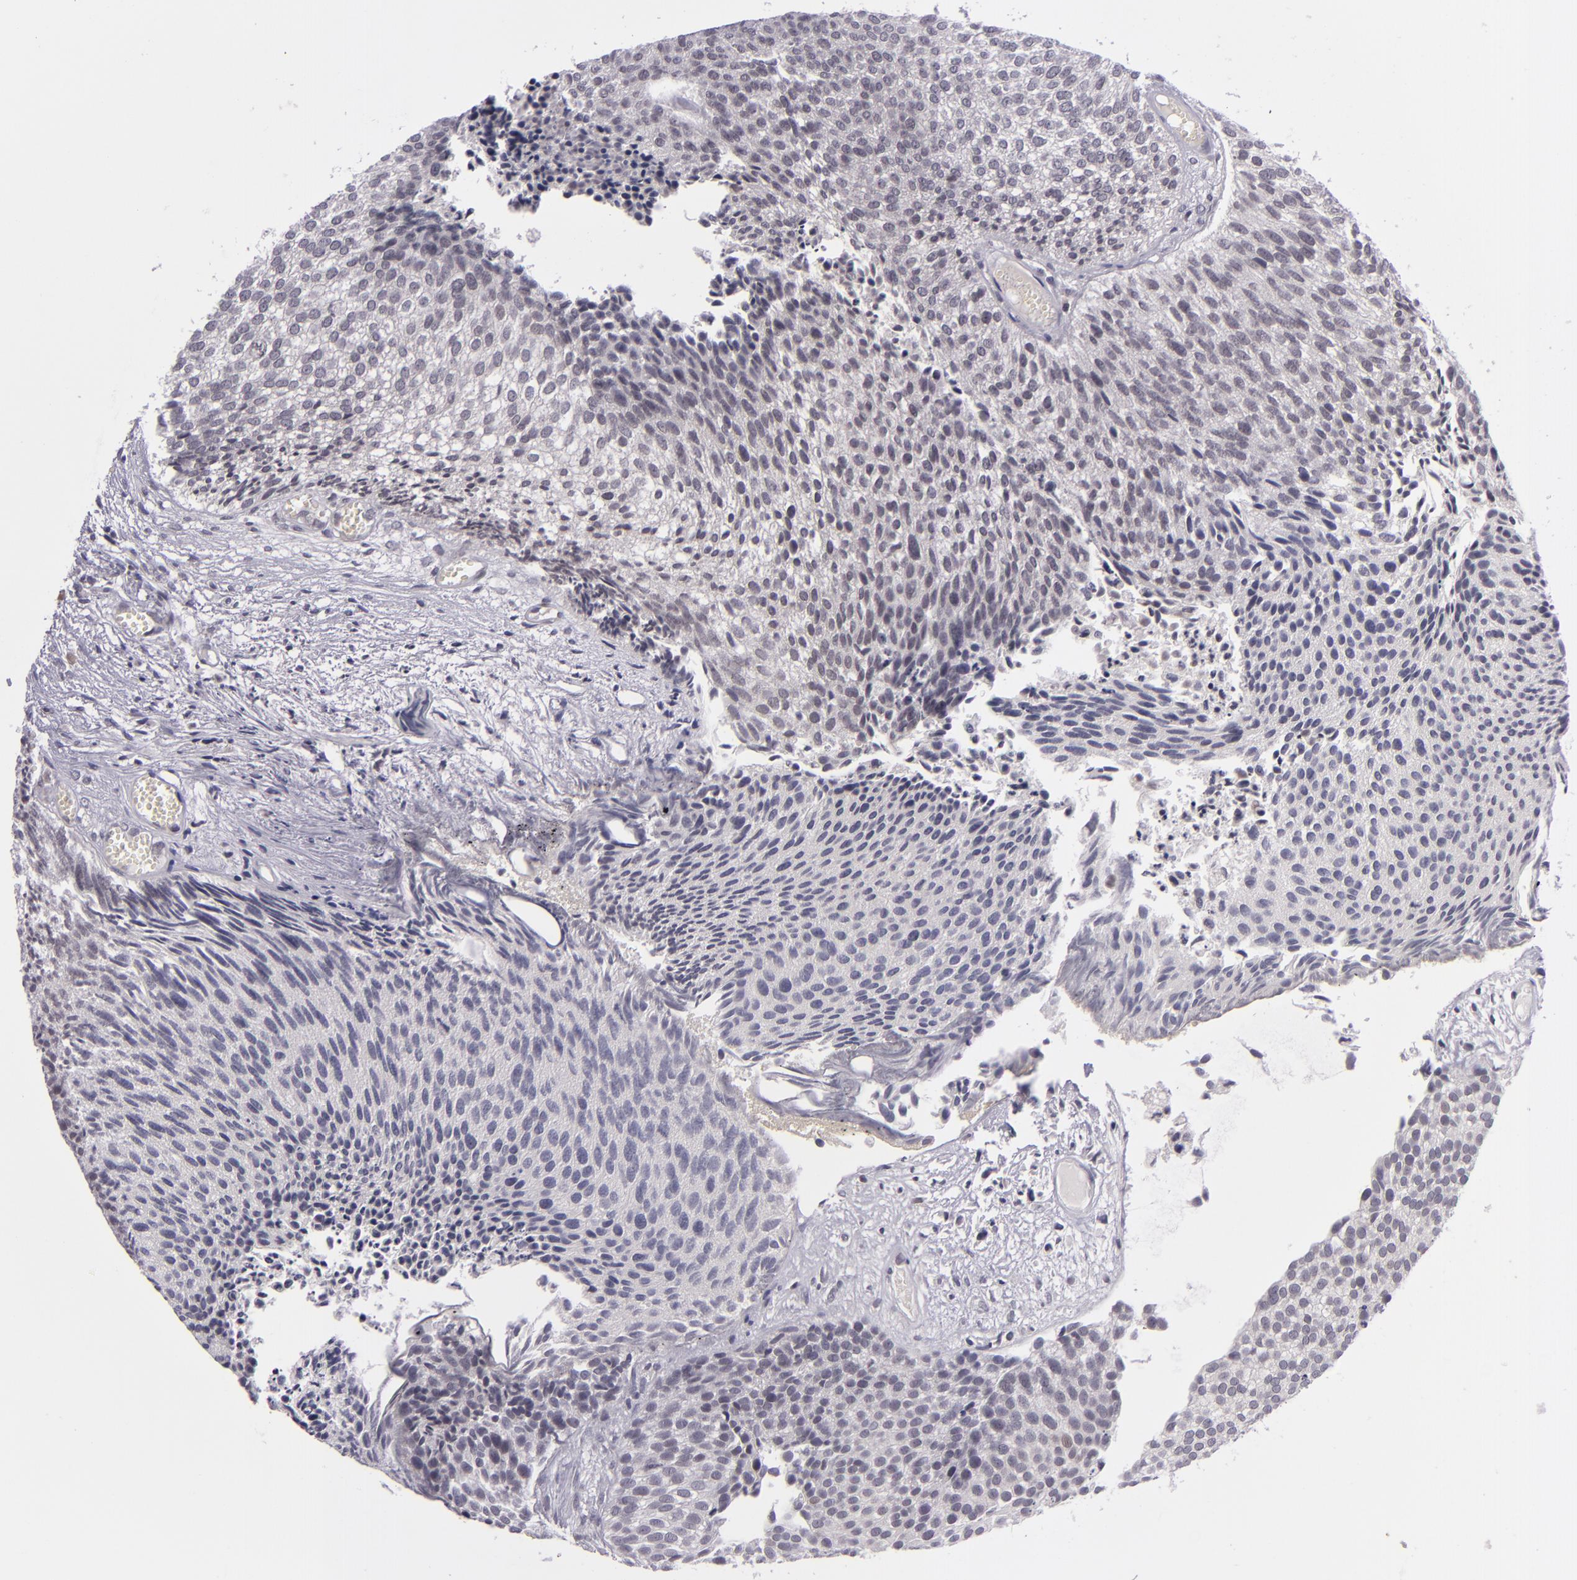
{"staining": {"intensity": "negative", "quantity": "none", "location": "none"}, "tissue": "urothelial cancer", "cell_type": "Tumor cells", "image_type": "cancer", "snomed": [{"axis": "morphology", "description": "Urothelial carcinoma, Low grade"}, {"axis": "topography", "description": "Urinary bladder"}], "caption": "Micrograph shows no significant protein staining in tumor cells of urothelial cancer.", "gene": "CASP8", "patient": {"sex": "male", "age": 84}}